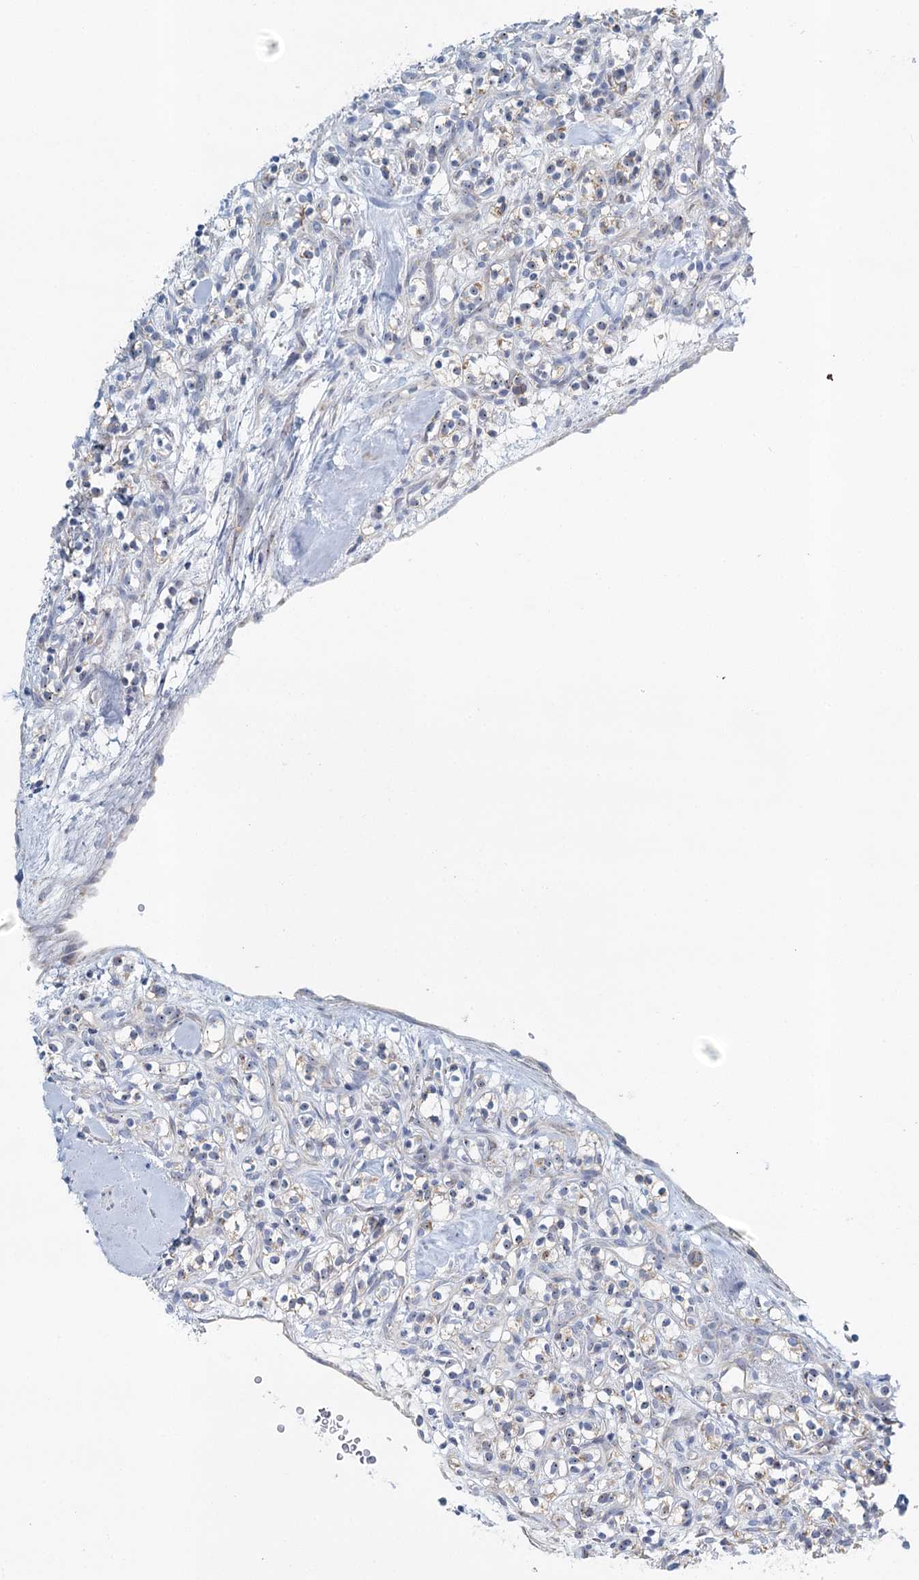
{"staining": {"intensity": "negative", "quantity": "none", "location": "none"}, "tissue": "renal cancer", "cell_type": "Tumor cells", "image_type": "cancer", "snomed": [{"axis": "morphology", "description": "Adenocarcinoma, NOS"}, {"axis": "topography", "description": "Kidney"}], "caption": "DAB immunohistochemical staining of renal adenocarcinoma shows no significant positivity in tumor cells.", "gene": "RBM43", "patient": {"sex": "male", "age": 77}}